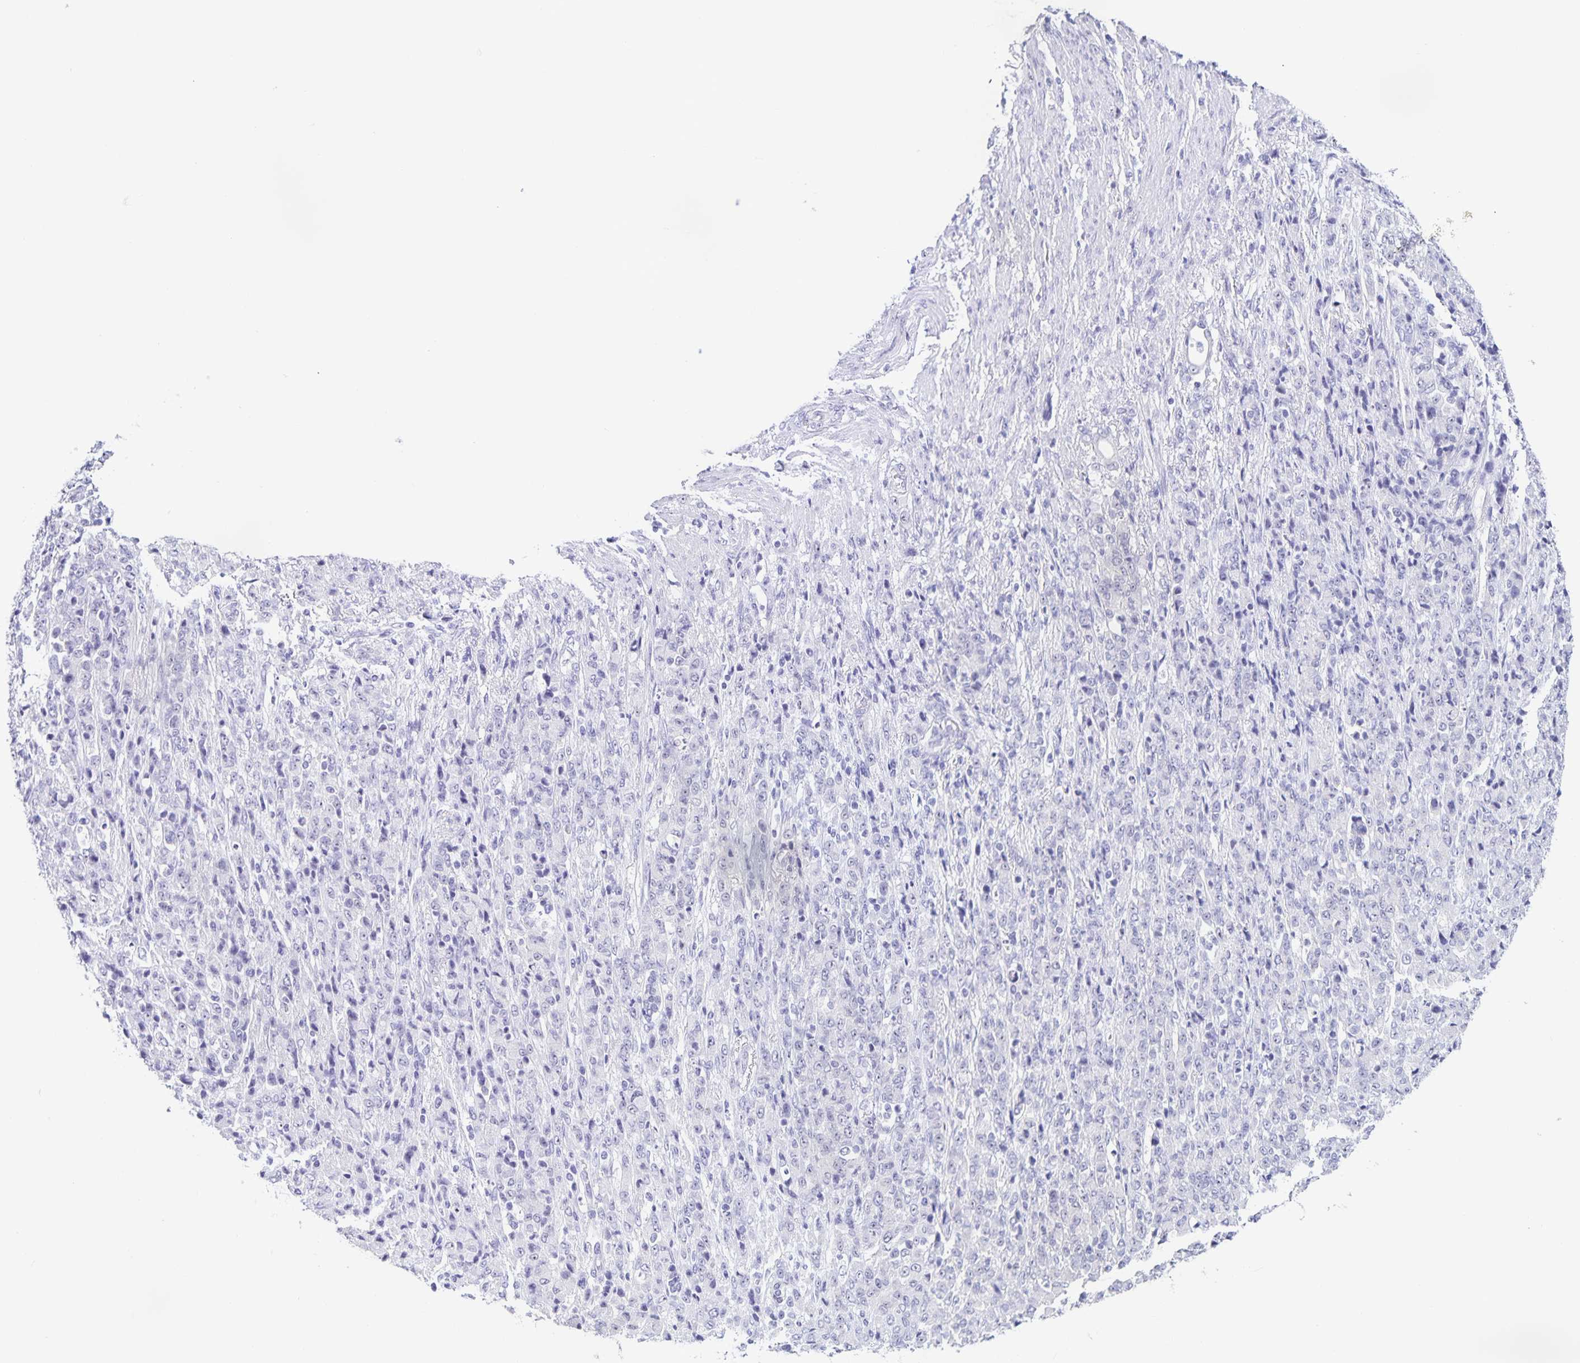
{"staining": {"intensity": "negative", "quantity": "none", "location": "none"}, "tissue": "stomach cancer", "cell_type": "Tumor cells", "image_type": "cancer", "snomed": [{"axis": "morphology", "description": "Adenocarcinoma, NOS"}, {"axis": "topography", "description": "Stomach"}], "caption": "High magnification brightfield microscopy of stomach cancer (adenocarcinoma) stained with DAB (3,3'-diaminobenzidine) (brown) and counterstained with hematoxylin (blue): tumor cells show no significant positivity.", "gene": "FAM170A", "patient": {"sex": "female", "age": 79}}